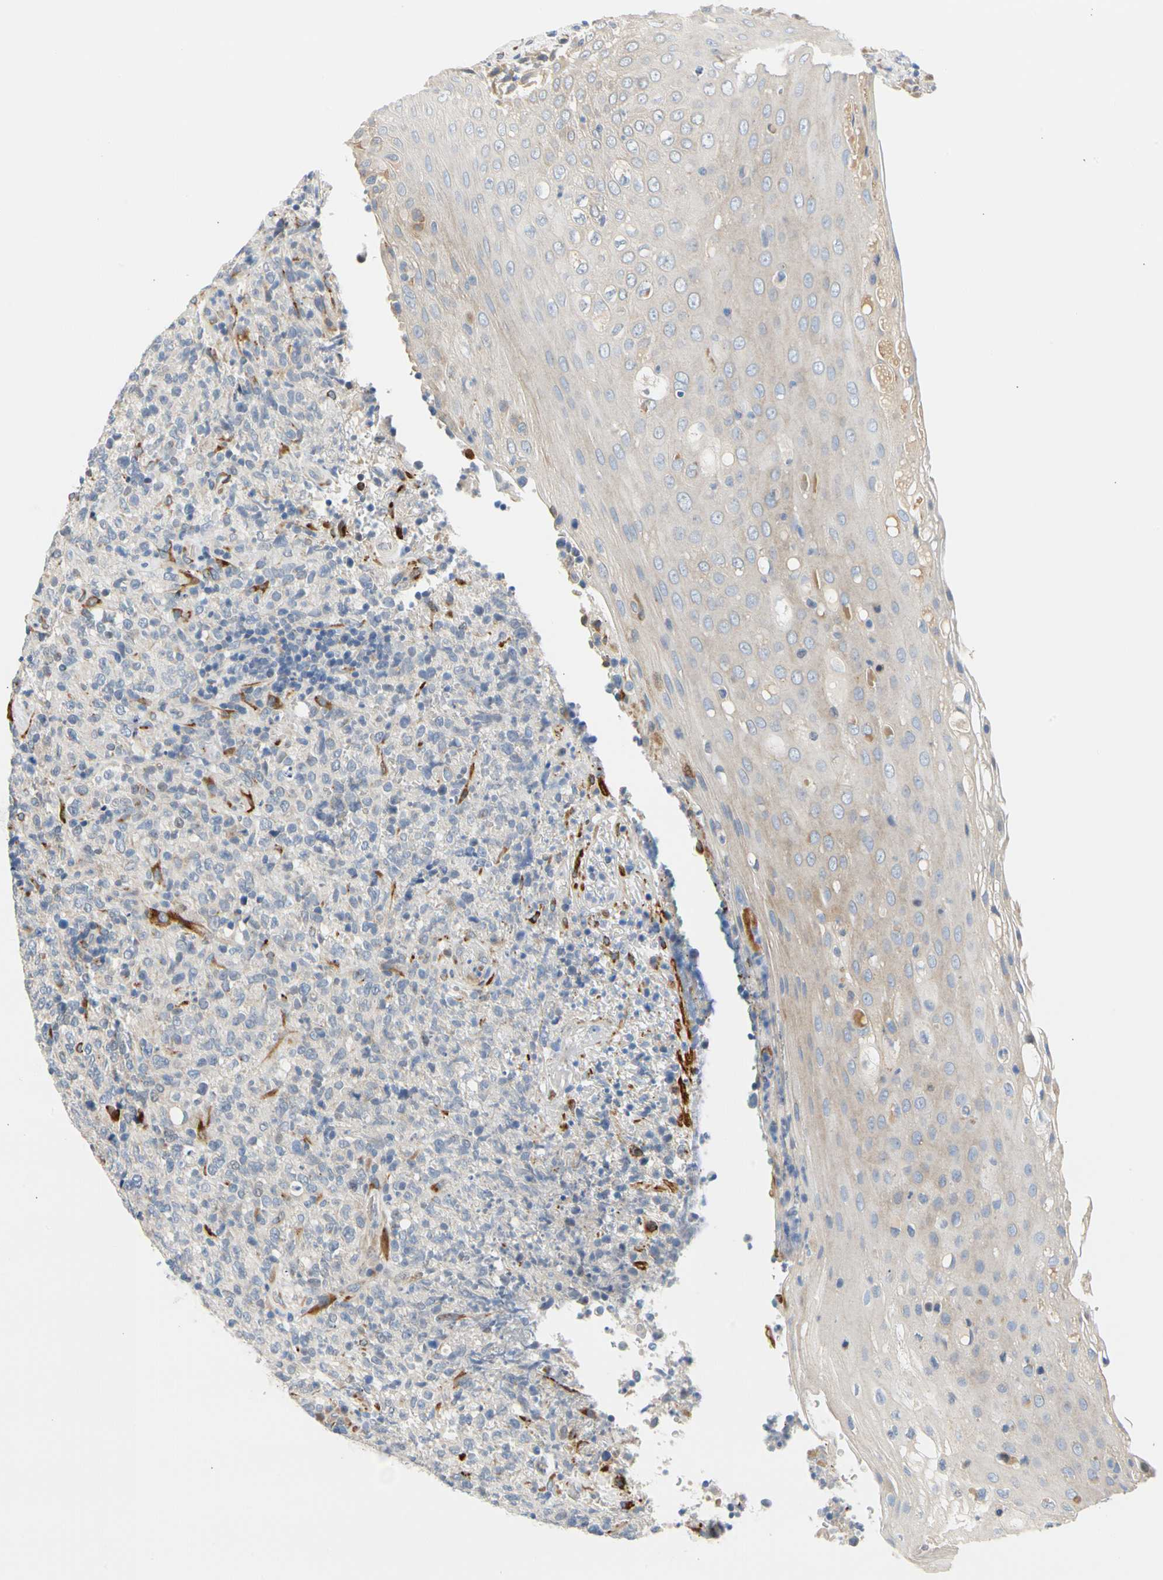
{"staining": {"intensity": "negative", "quantity": "none", "location": "none"}, "tissue": "lymphoma", "cell_type": "Tumor cells", "image_type": "cancer", "snomed": [{"axis": "morphology", "description": "Malignant lymphoma, non-Hodgkin's type, High grade"}, {"axis": "topography", "description": "Tonsil"}], "caption": "DAB (3,3'-diaminobenzidine) immunohistochemical staining of lymphoma exhibits no significant positivity in tumor cells.", "gene": "ZNF236", "patient": {"sex": "female", "age": 36}}